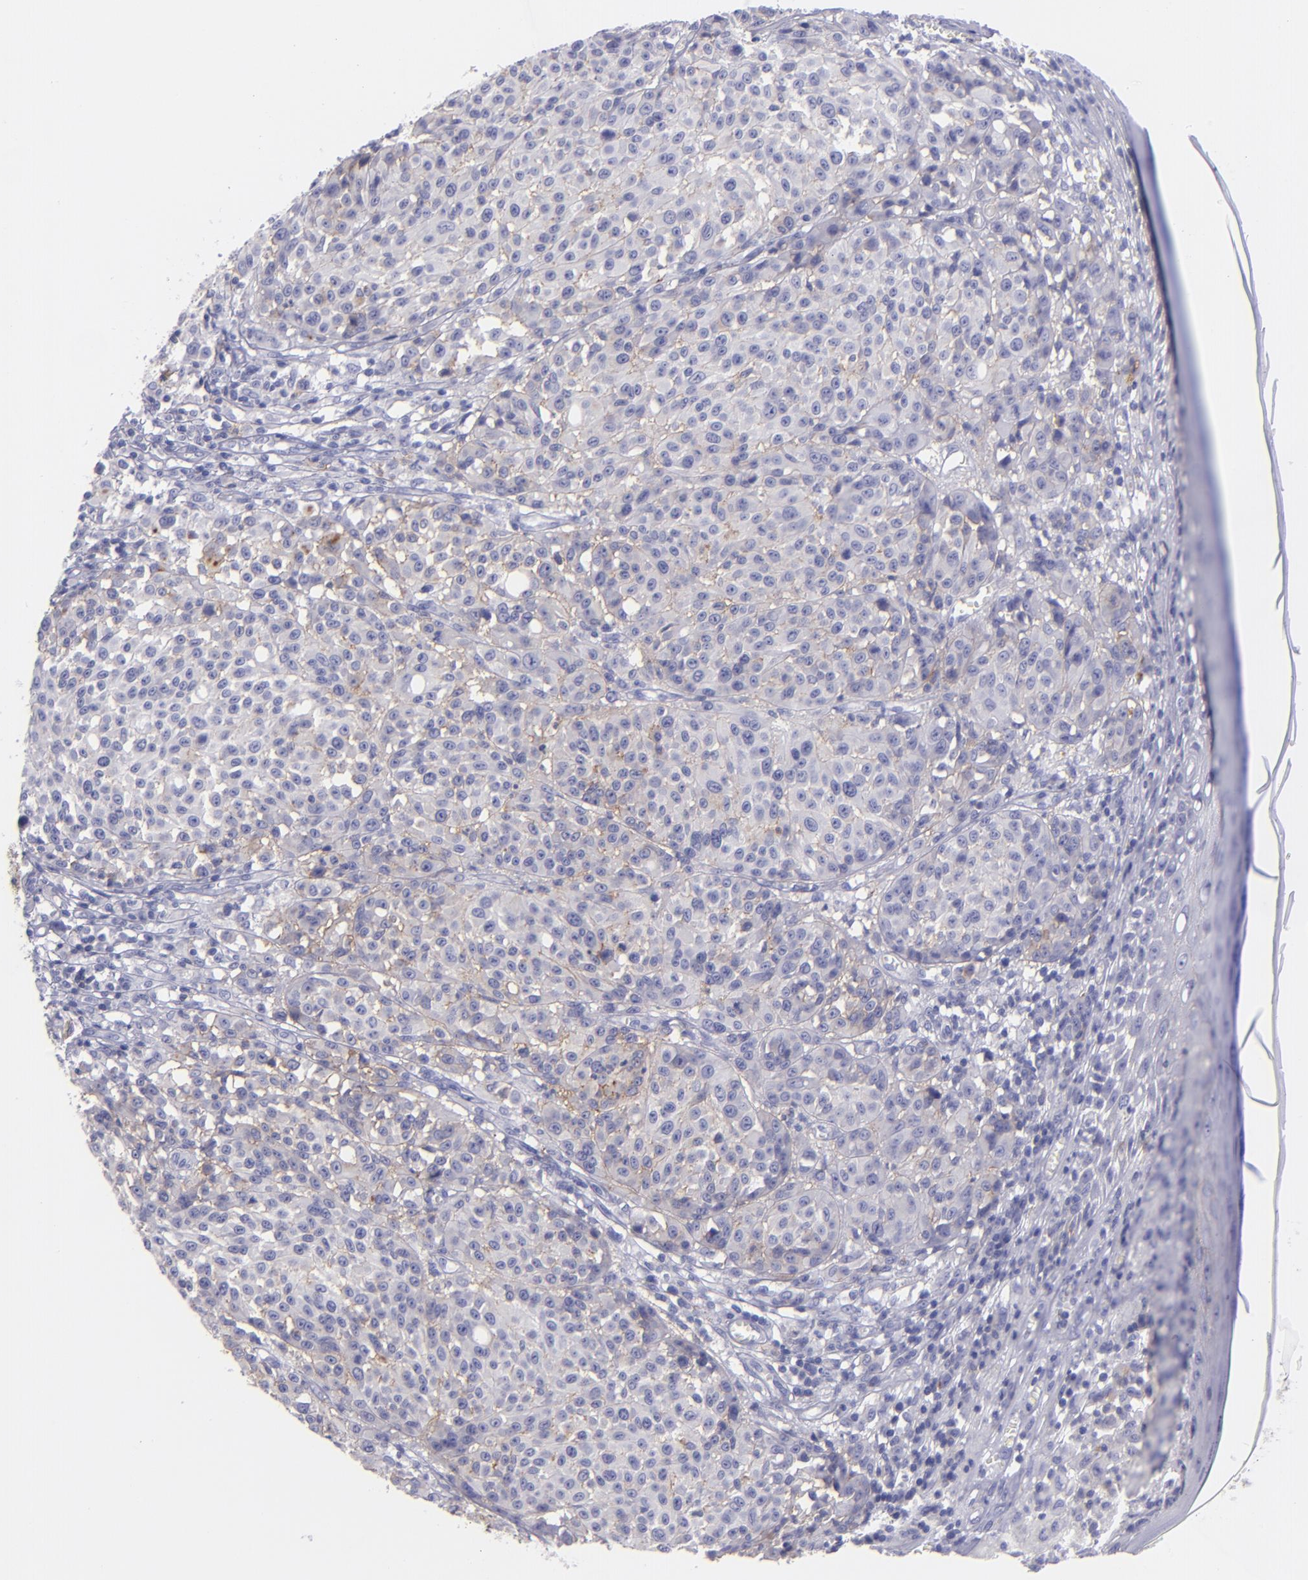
{"staining": {"intensity": "negative", "quantity": "none", "location": "none"}, "tissue": "melanoma", "cell_type": "Tumor cells", "image_type": "cancer", "snomed": [{"axis": "morphology", "description": "Malignant melanoma, NOS"}, {"axis": "topography", "description": "Skin"}], "caption": "Immunohistochemical staining of melanoma exhibits no significant expression in tumor cells.", "gene": "CD82", "patient": {"sex": "female", "age": 49}}